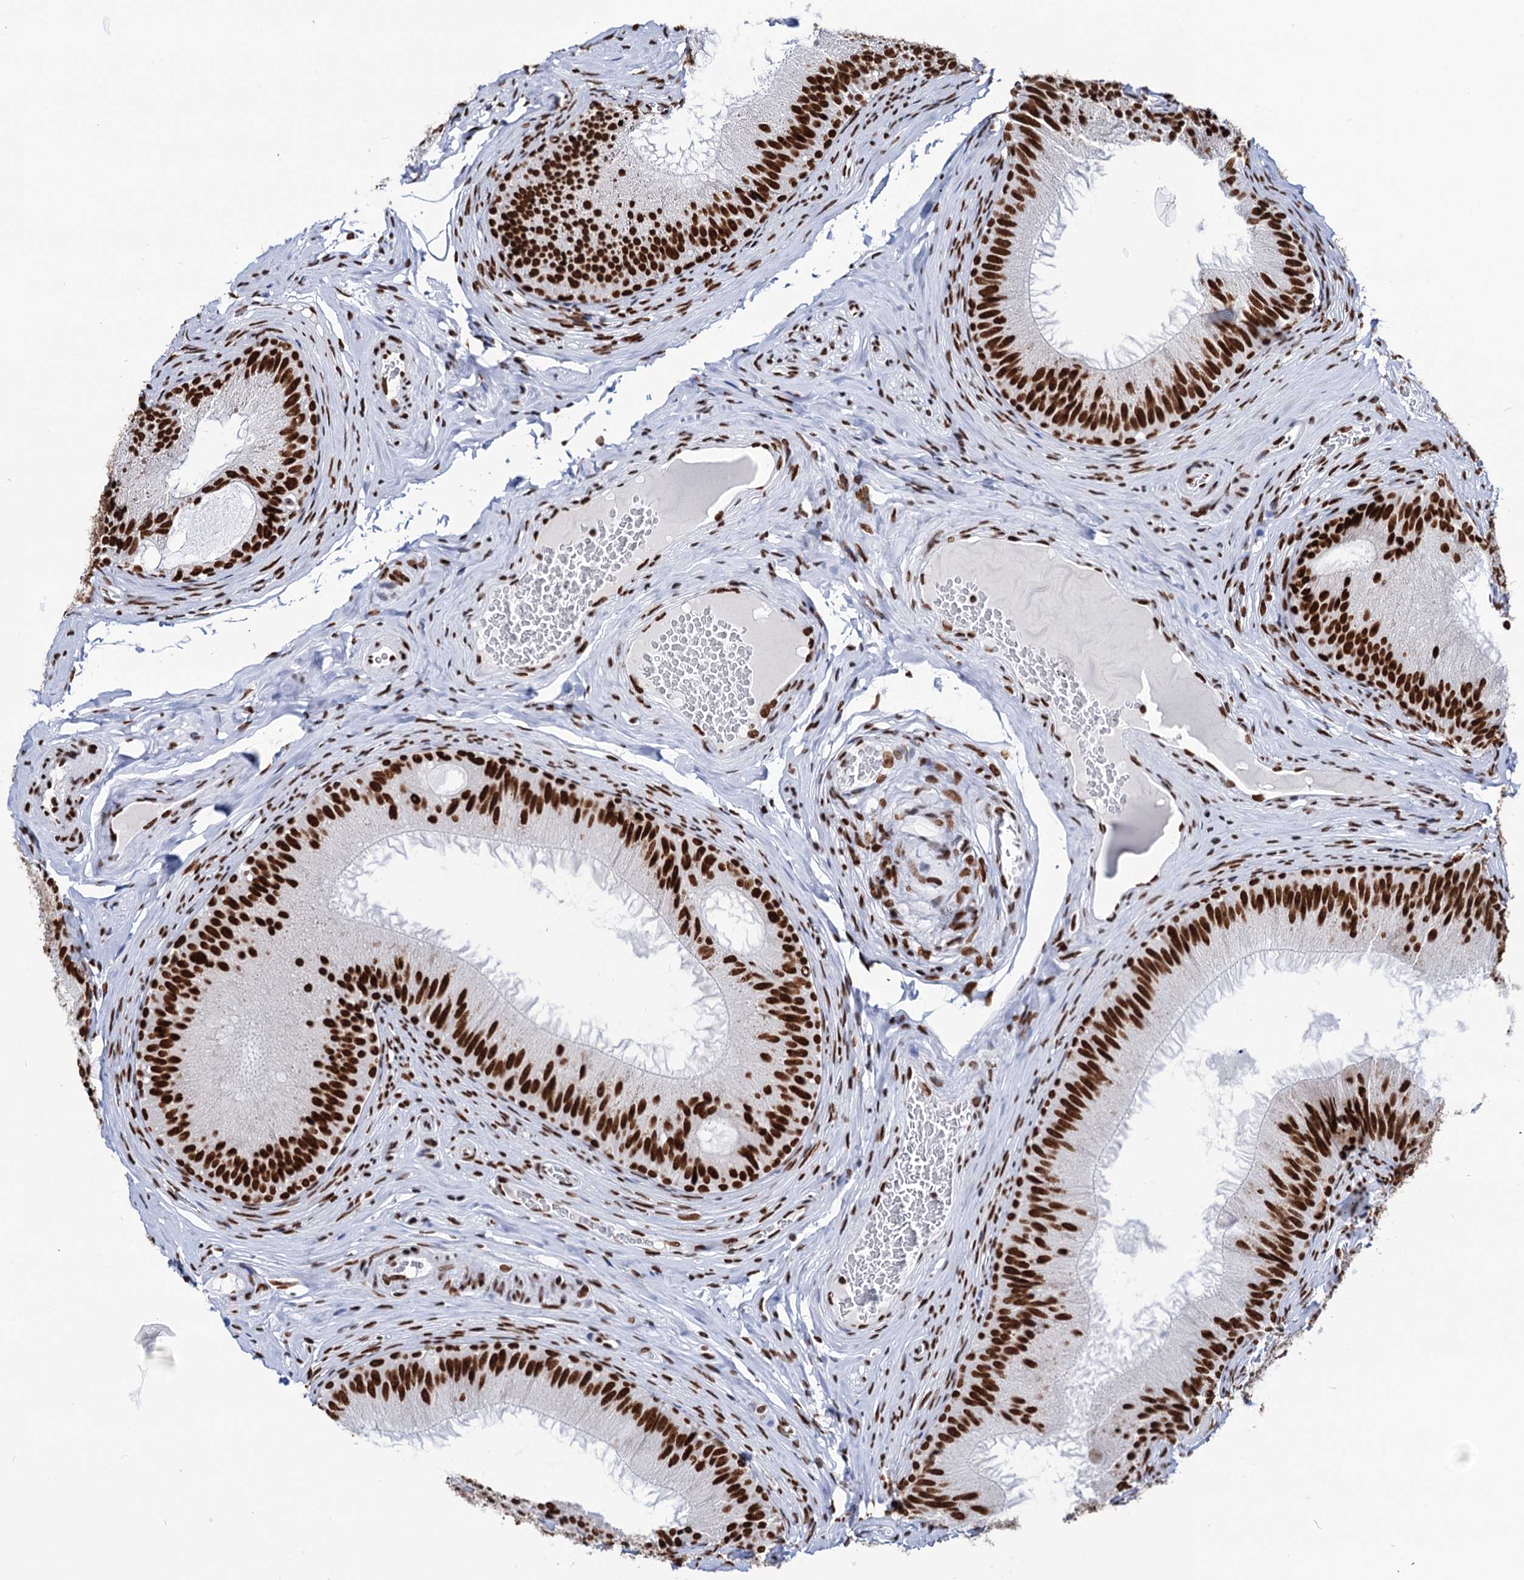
{"staining": {"intensity": "strong", "quantity": ">75%", "location": "nuclear"}, "tissue": "epididymis", "cell_type": "Glandular cells", "image_type": "normal", "snomed": [{"axis": "morphology", "description": "Normal tissue, NOS"}, {"axis": "topography", "description": "Epididymis"}], "caption": "Protein staining shows strong nuclear positivity in about >75% of glandular cells in unremarkable epididymis. Using DAB (3,3'-diaminobenzidine) (brown) and hematoxylin (blue) stains, captured at high magnification using brightfield microscopy.", "gene": "MATR3", "patient": {"sex": "male", "age": 34}}